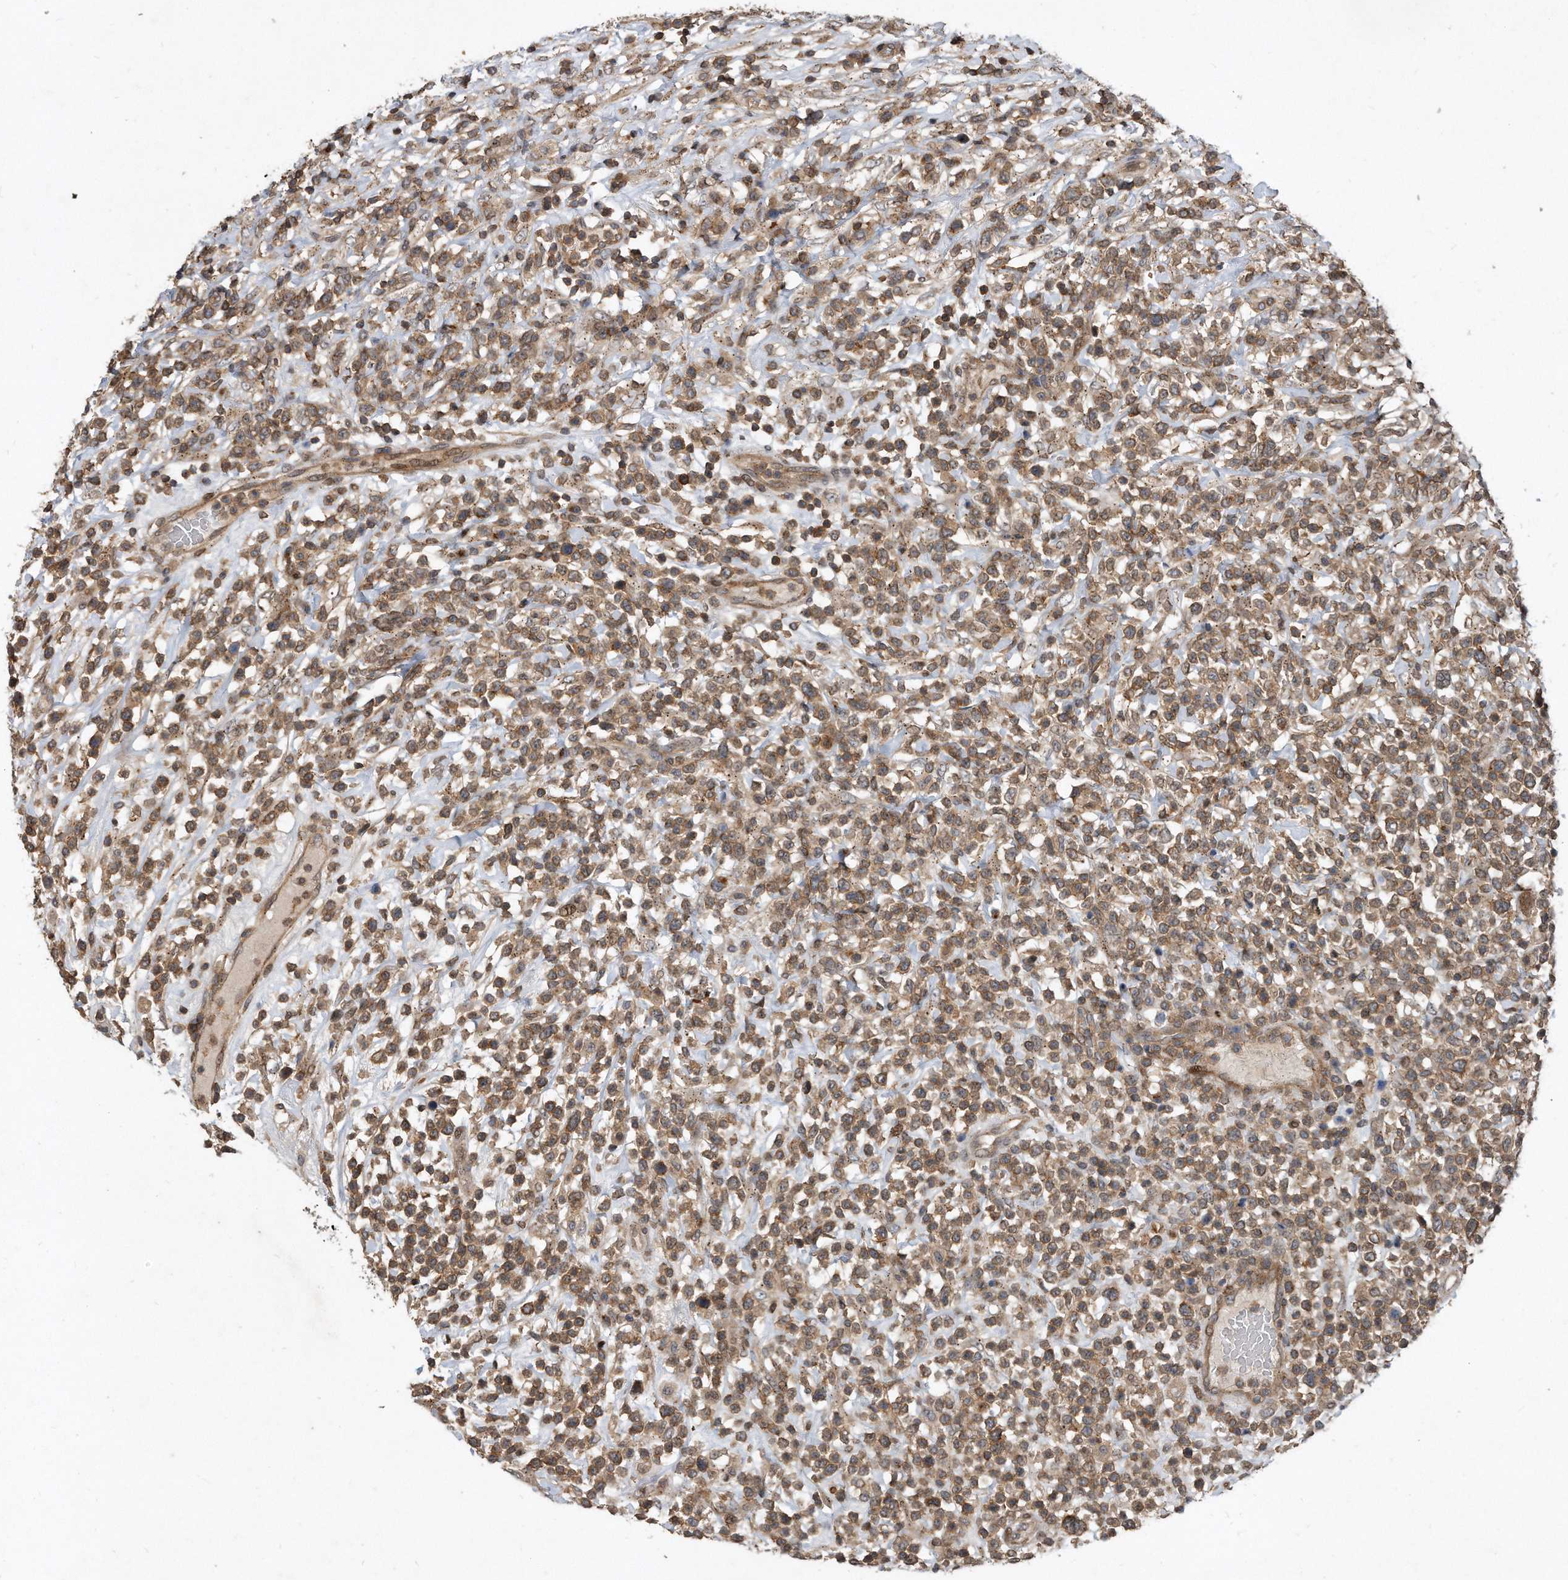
{"staining": {"intensity": "moderate", "quantity": ">75%", "location": "cytoplasmic/membranous"}, "tissue": "lymphoma", "cell_type": "Tumor cells", "image_type": "cancer", "snomed": [{"axis": "morphology", "description": "Malignant lymphoma, non-Hodgkin's type, High grade"}, {"axis": "topography", "description": "Colon"}], "caption": "Immunohistochemical staining of lymphoma demonstrates medium levels of moderate cytoplasmic/membranous expression in approximately >75% of tumor cells.", "gene": "PGBD2", "patient": {"sex": "female", "age": 53}}